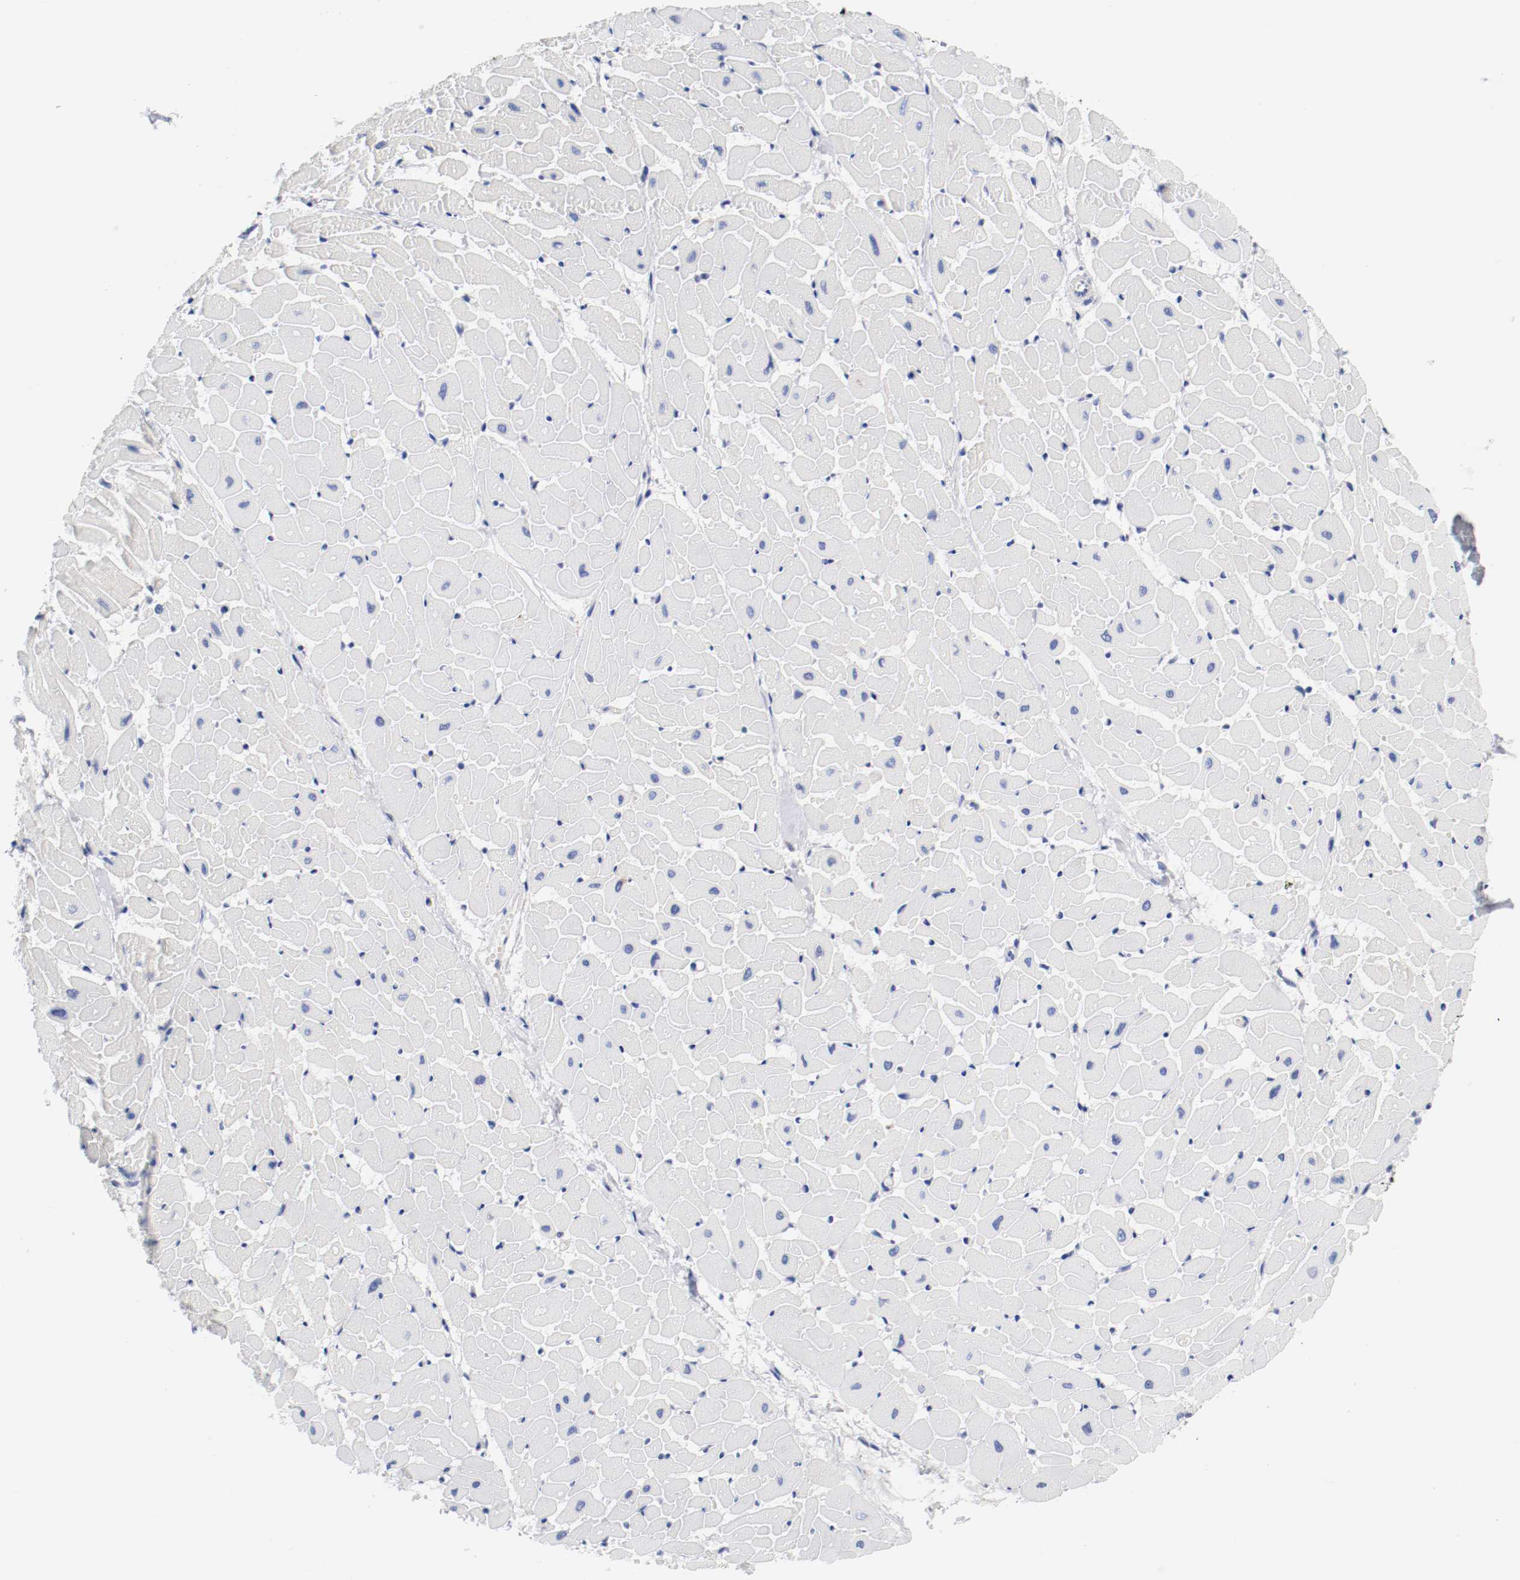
{"staining": {"intensity": "negative", "quantity": "none", "location": "none"}, "tissue": "heart muscle", "cell_type": "Cardiomyocytes", "image_type": "normal", "snomed": [{"axis": "morphology", "description": "Normal tissue, NOS"}, {"axis": "topography", "description": "Heart"}], "caption": "Heart muscle stained for a protein using immunohistochemistry (IHC) shows no positivity cardiomyocytes.", "gene": "HGS", "patient": {"sex": "female", "age": 19}}